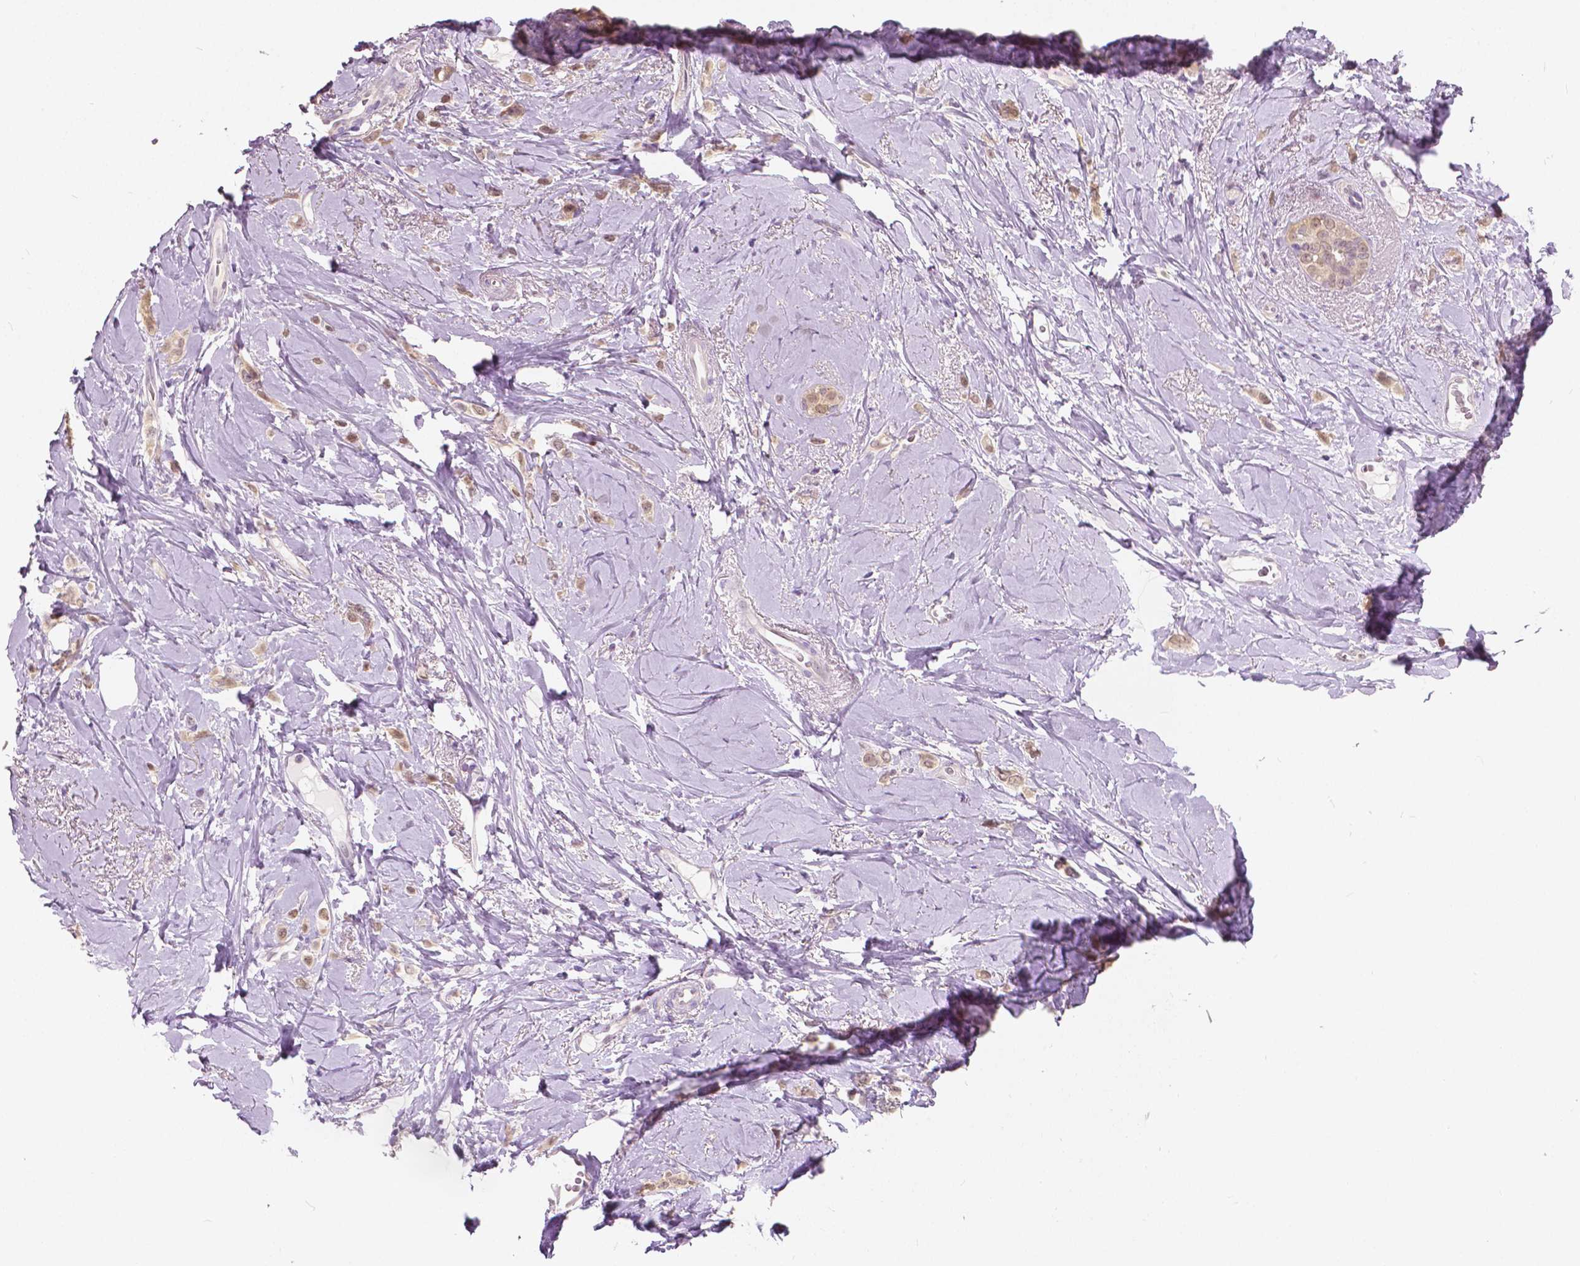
{"staining": {"intensity": "weak", "quantity": ">75%", "location": "cytoplasmic/membranous"}, "tissue": "breast cancer", "cell_type": "Tumor cells", "image_type": "cancer", "snomed": [{"axis": "morphology", "description": "Lobular carcinoma"}, {"axis": "topography", "description": "Breast"}], "caption": "Immunohistochemical staining of lobular carcinoma (breast) displays low levels of weak cytoplasmic/membranous staining in about >75% of tumor cells.", "gene": "TKFC", "patient": {"sex": "female", "age": 66}}